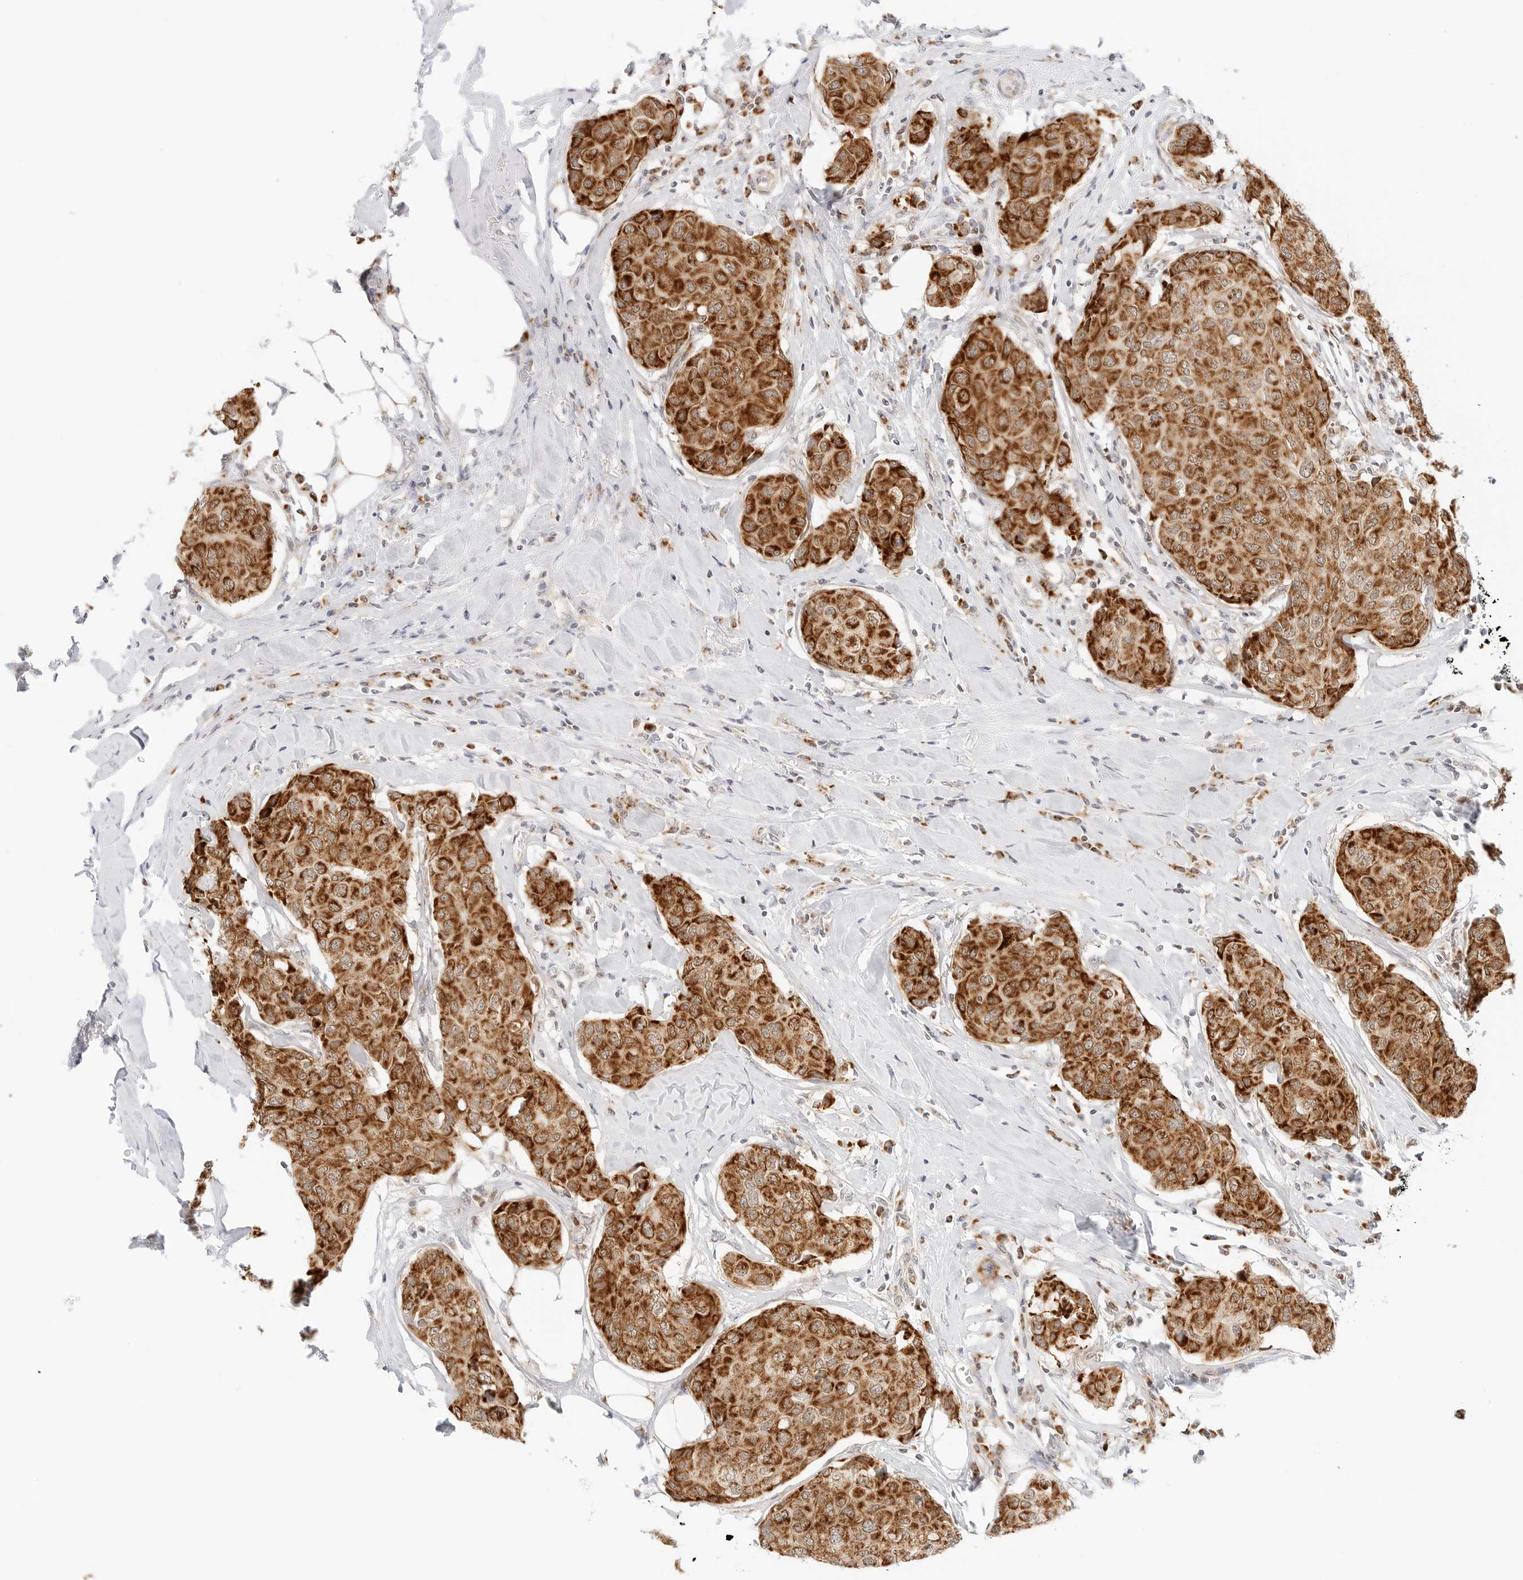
{"staining": {"intensity": "strong", "quantity": ">75%", "location": "cytoplasmic/membranous"}, "tissue": "breast cancer", "cell_type": "Tumor cells", "image_type": "cancer", "snomed": [{"axis": "morphology", "description": "Duct carcinoma"}, {"axis": "topography", "description": "Breast"}], "caption": "A high amount of strong cytoplasmic/membranous staining is appreciated in approximately >75% of tumor cells in breast infiltrating ductal carcinoma tissue. (DAB (3,3'-diaminobenzidine) = brown stain, brightfield microscopy at high magnification).", "gene": "FH", "patient": {"sex": "female", "age": 80}}